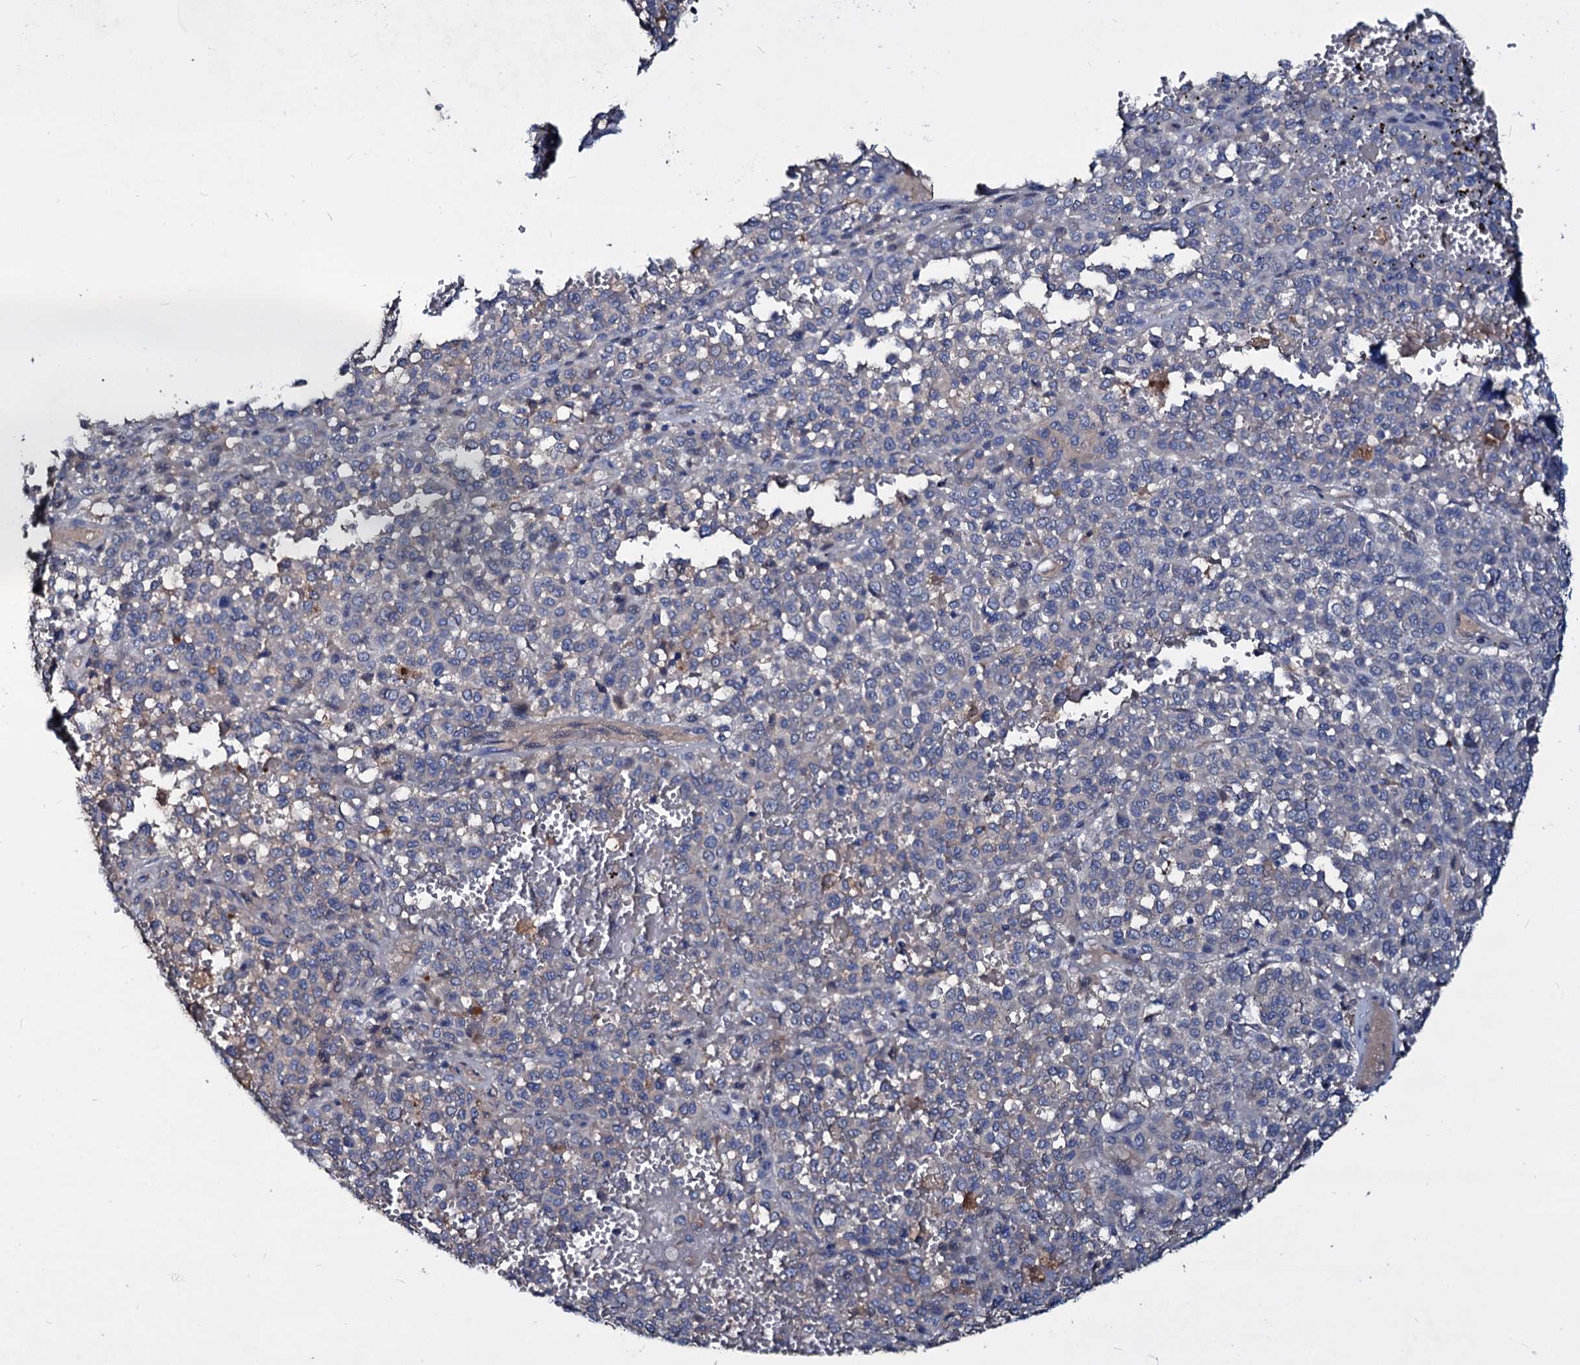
{"staining": {"intensity": "negative", "quantity": "none", "location": "none"}, "tissue": "melanoma", "cell_type": "Tumor cells", "image_type": "cancer", "snomed": [{"axis": "morphology", "description": "Malignant melanoma, Metastatic site"}, {"axis": "topography", "description": "Pancreas"}], "caption": "Immunohistochemistry image of melanoma stained for a protein (brown), which reveals no positivity in tumor cells.", "gene": "ACY3", "patient": {"sex": "female", "age": 30}}